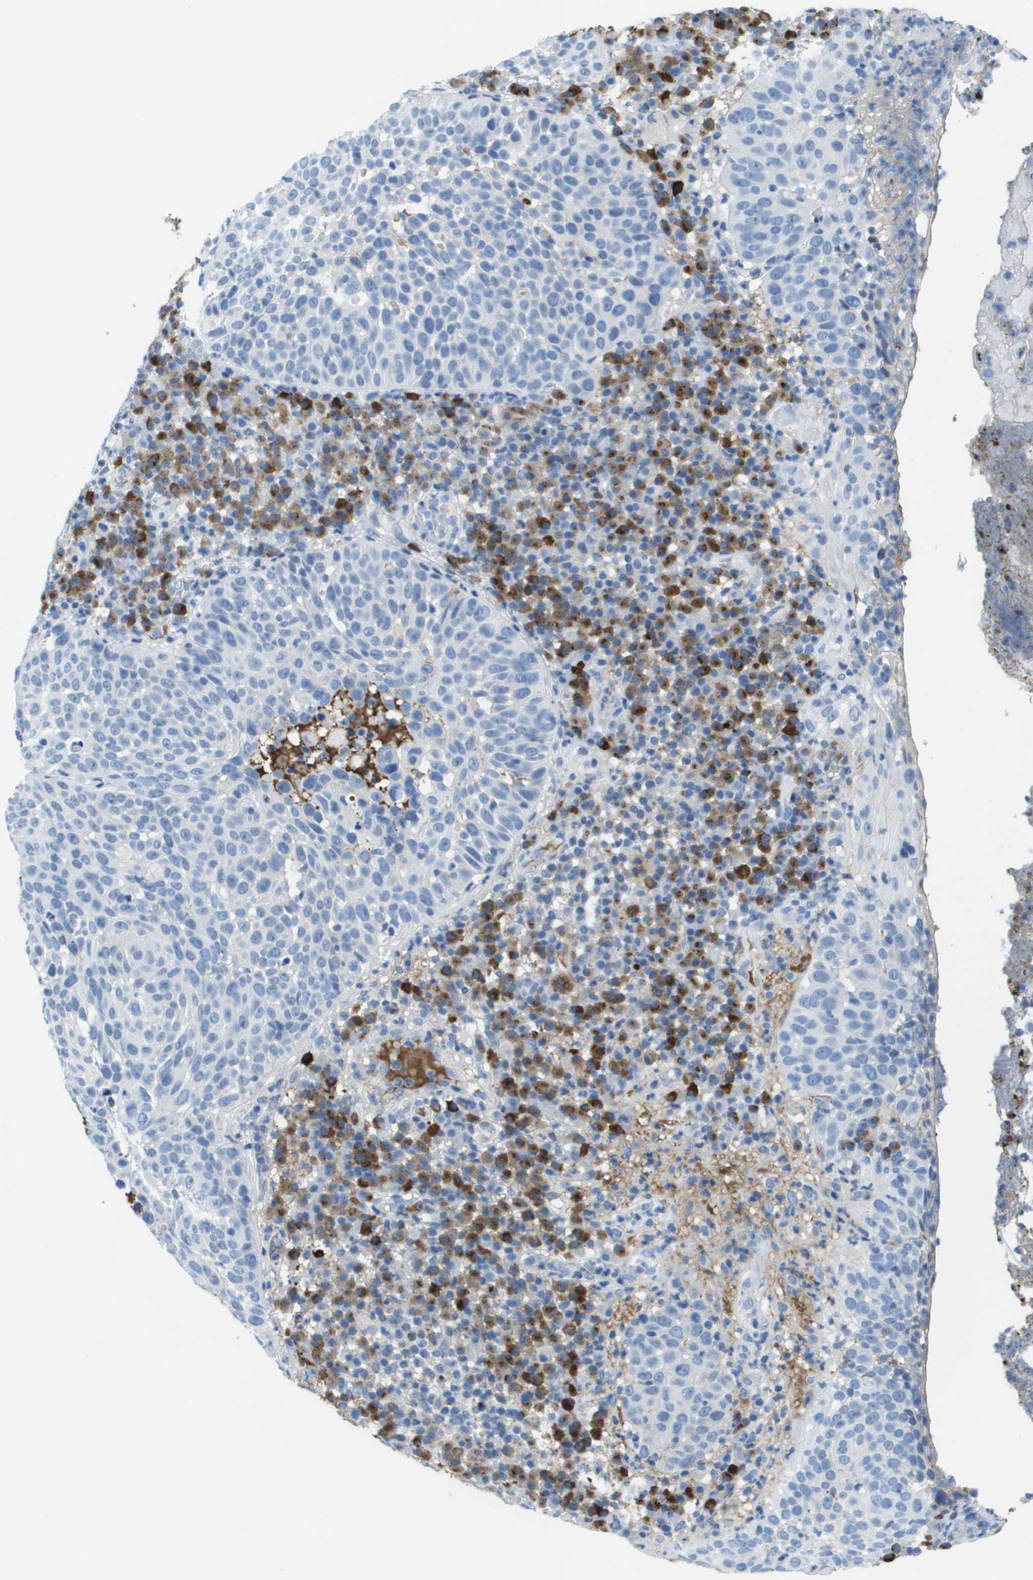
{"staining": {"intensity": "negative", "quantity": "none", "location": "none"}, "tissue": "skin cancer", "cell_type": "Tumor cells", "image_type": "cancer", "snomed": [{"axis": "morphology", "description": "Squamous cell carcinoma in situ, NOS"}, {"axis": "morphology", "description": "Squamous cell carcinoma, NOS"}, {"axis": "topography", "description": "Skin"}], "caption": "High magnification brightfield microscopy of squamous cell carcinoma in situ (skin) stained with DAB (3,3'-diaminobenzidine) (brown) and counterstained with hematoxylin (blue): tumor cells show no significant positivity.", "gene": "GPR18", "patient": {"sex": "male", "age": 93}}